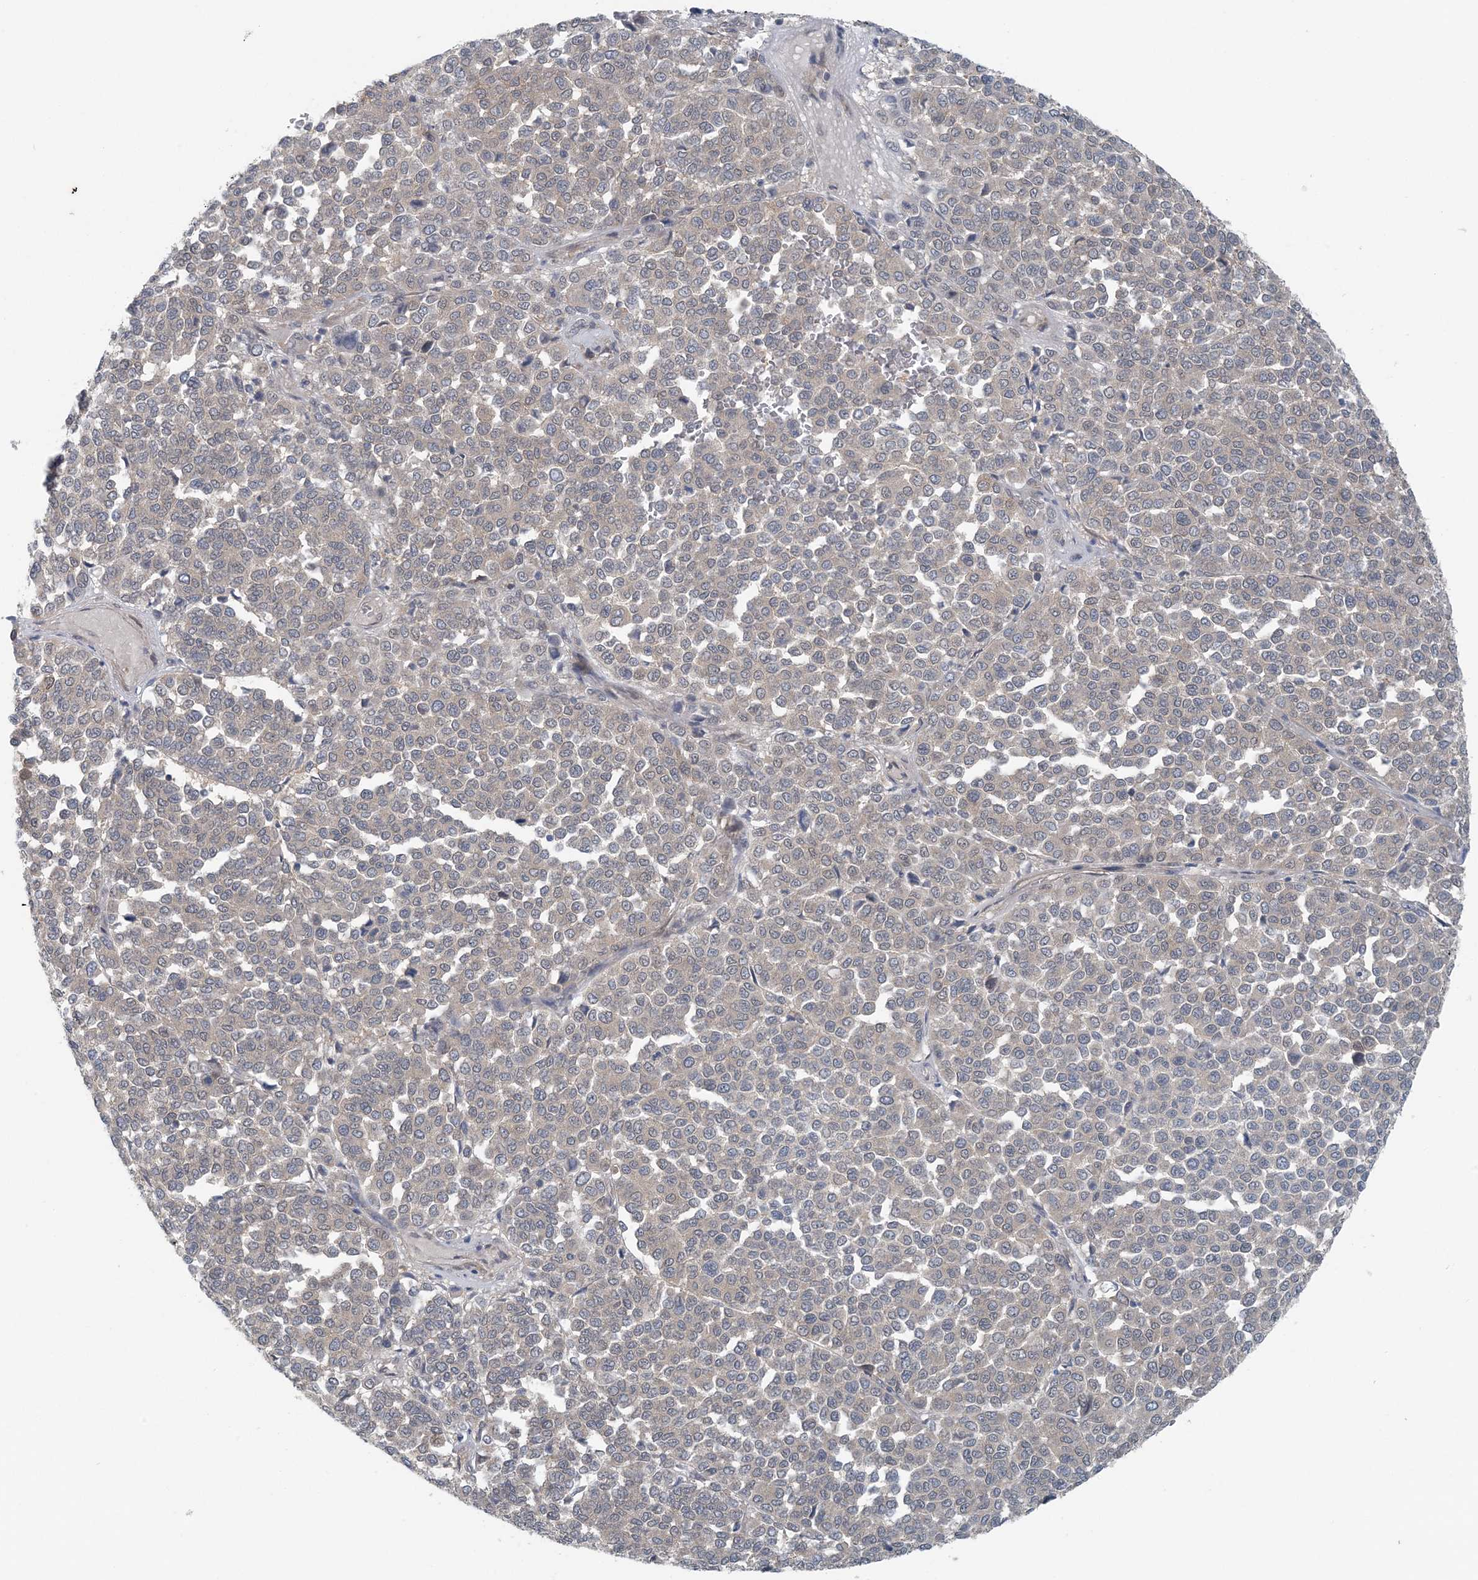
{"staining": {"intensity": "weak", "quantity": "25%-75%", "location": "cytoplasmic/membranous"}, "tissue": "melanoma", "cell_type": "Tumor cells", "image_type": "cancer", "snomed": [{"axis": "morphology", "description": "Malignant melanoma, Metastatic site"}, {"axis": "topography", "description": "Pancreas"}], "caption": "Brown immunohistochemical staining in malignant melanoma (metastatic site) demonstrates weak cytoplasmic/membranous expression in approximately 25%-75% of tumor cells. (DAB (3,3'-diaminobenzidine) IHC, brown staining for protein, blue staining for nuclei).", "gene": "HIKESHI", "patient": {"sex": "female", "age": 30}}